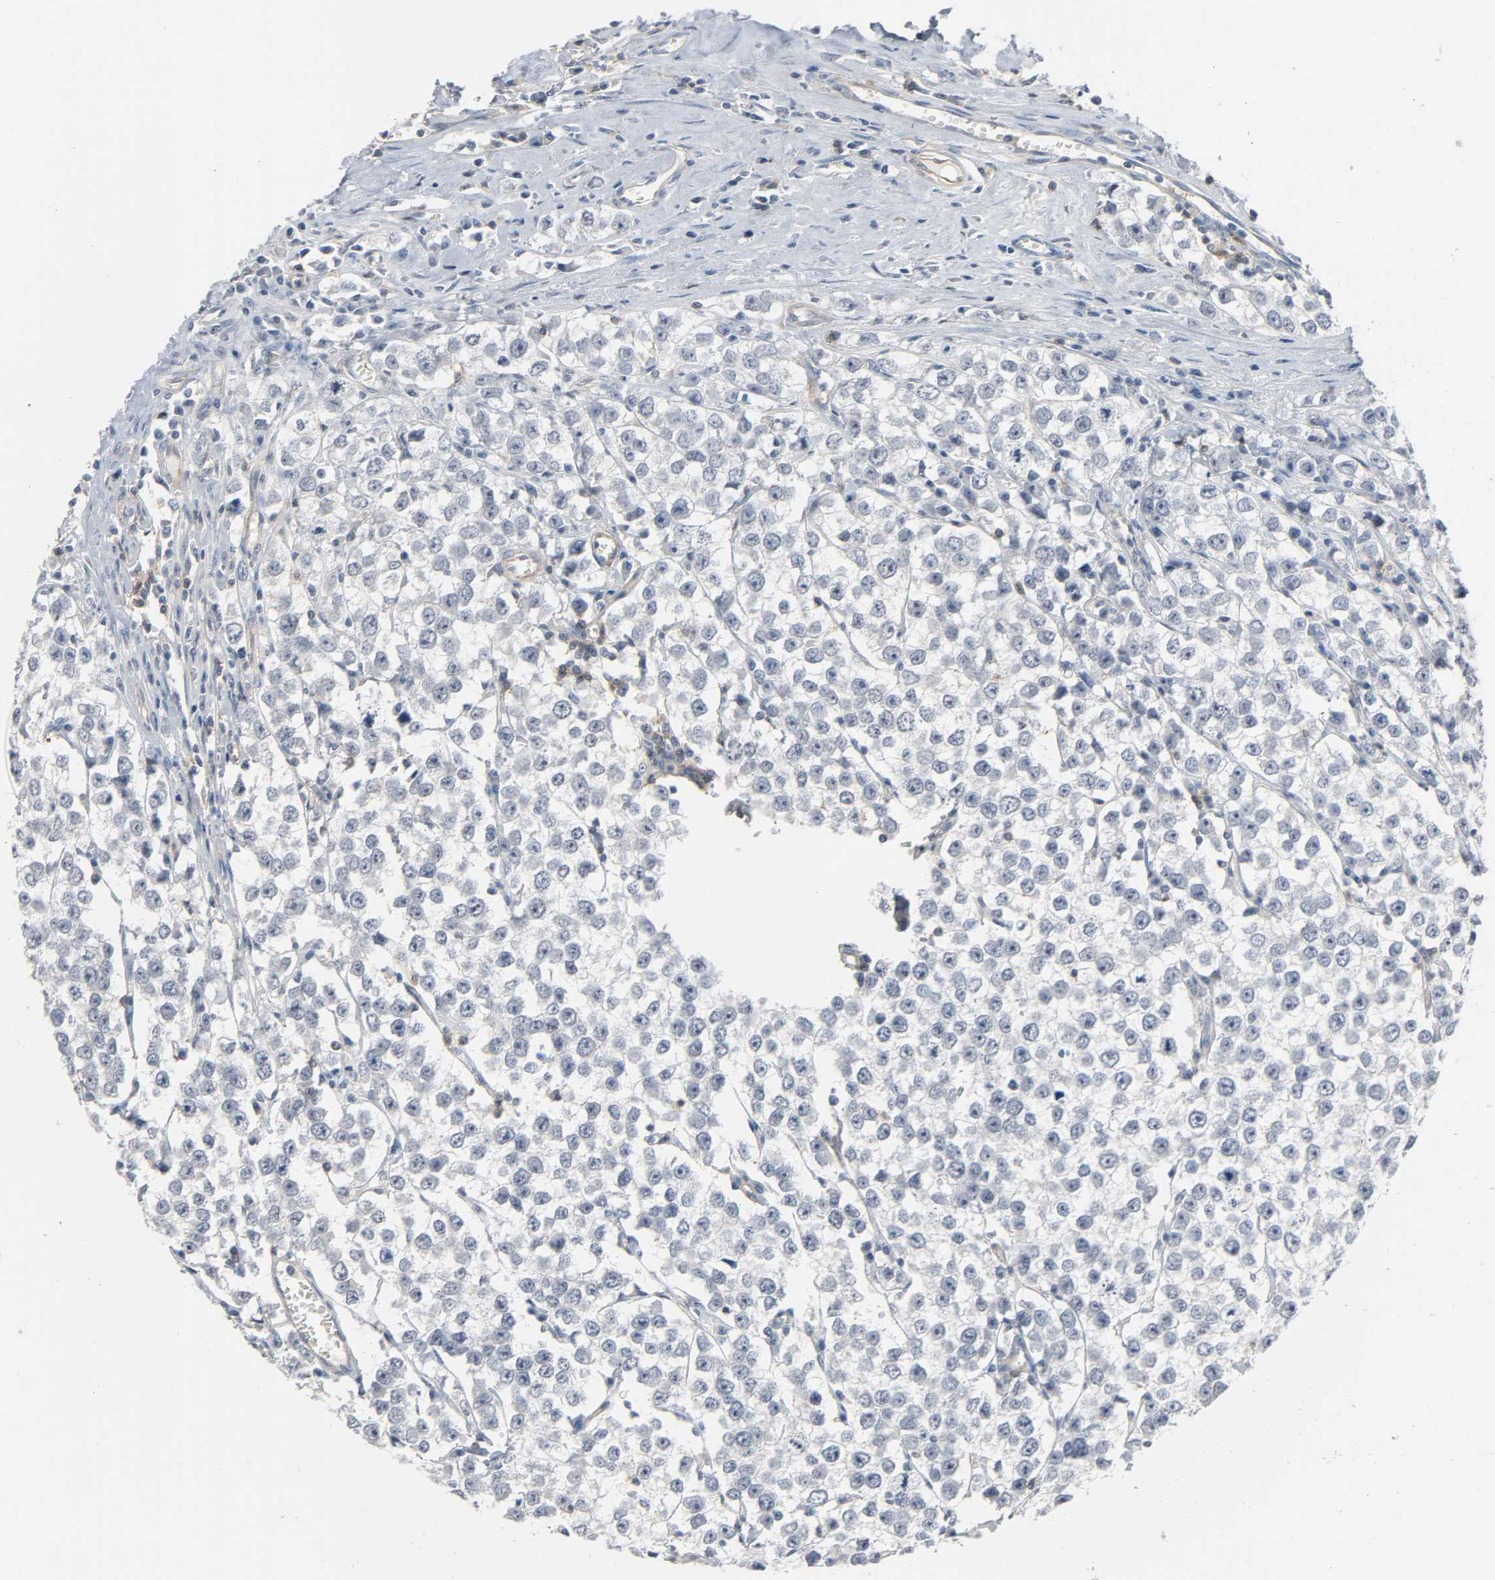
{"staining": {"intensity": "negative", "quantity": "none", "location": "none"}, "tissue": "testis cancer", "cell_type": "Tumor cells", "image_type": "cancer", "snomed": [{"axis": "morphology", "description": "Seminoma, NOS"}, {"axis": "morphology", "description": "Carcinoma, Embryonal, NOS"}, {"axis": "topography", "description": "Testis"}], "caption": "The immunohistochemistry histopathology image has no significant expression in tumor cells of testis cancer tissue.", "gene": "CD4", "patient": {"sex": "male", "age": 52}}